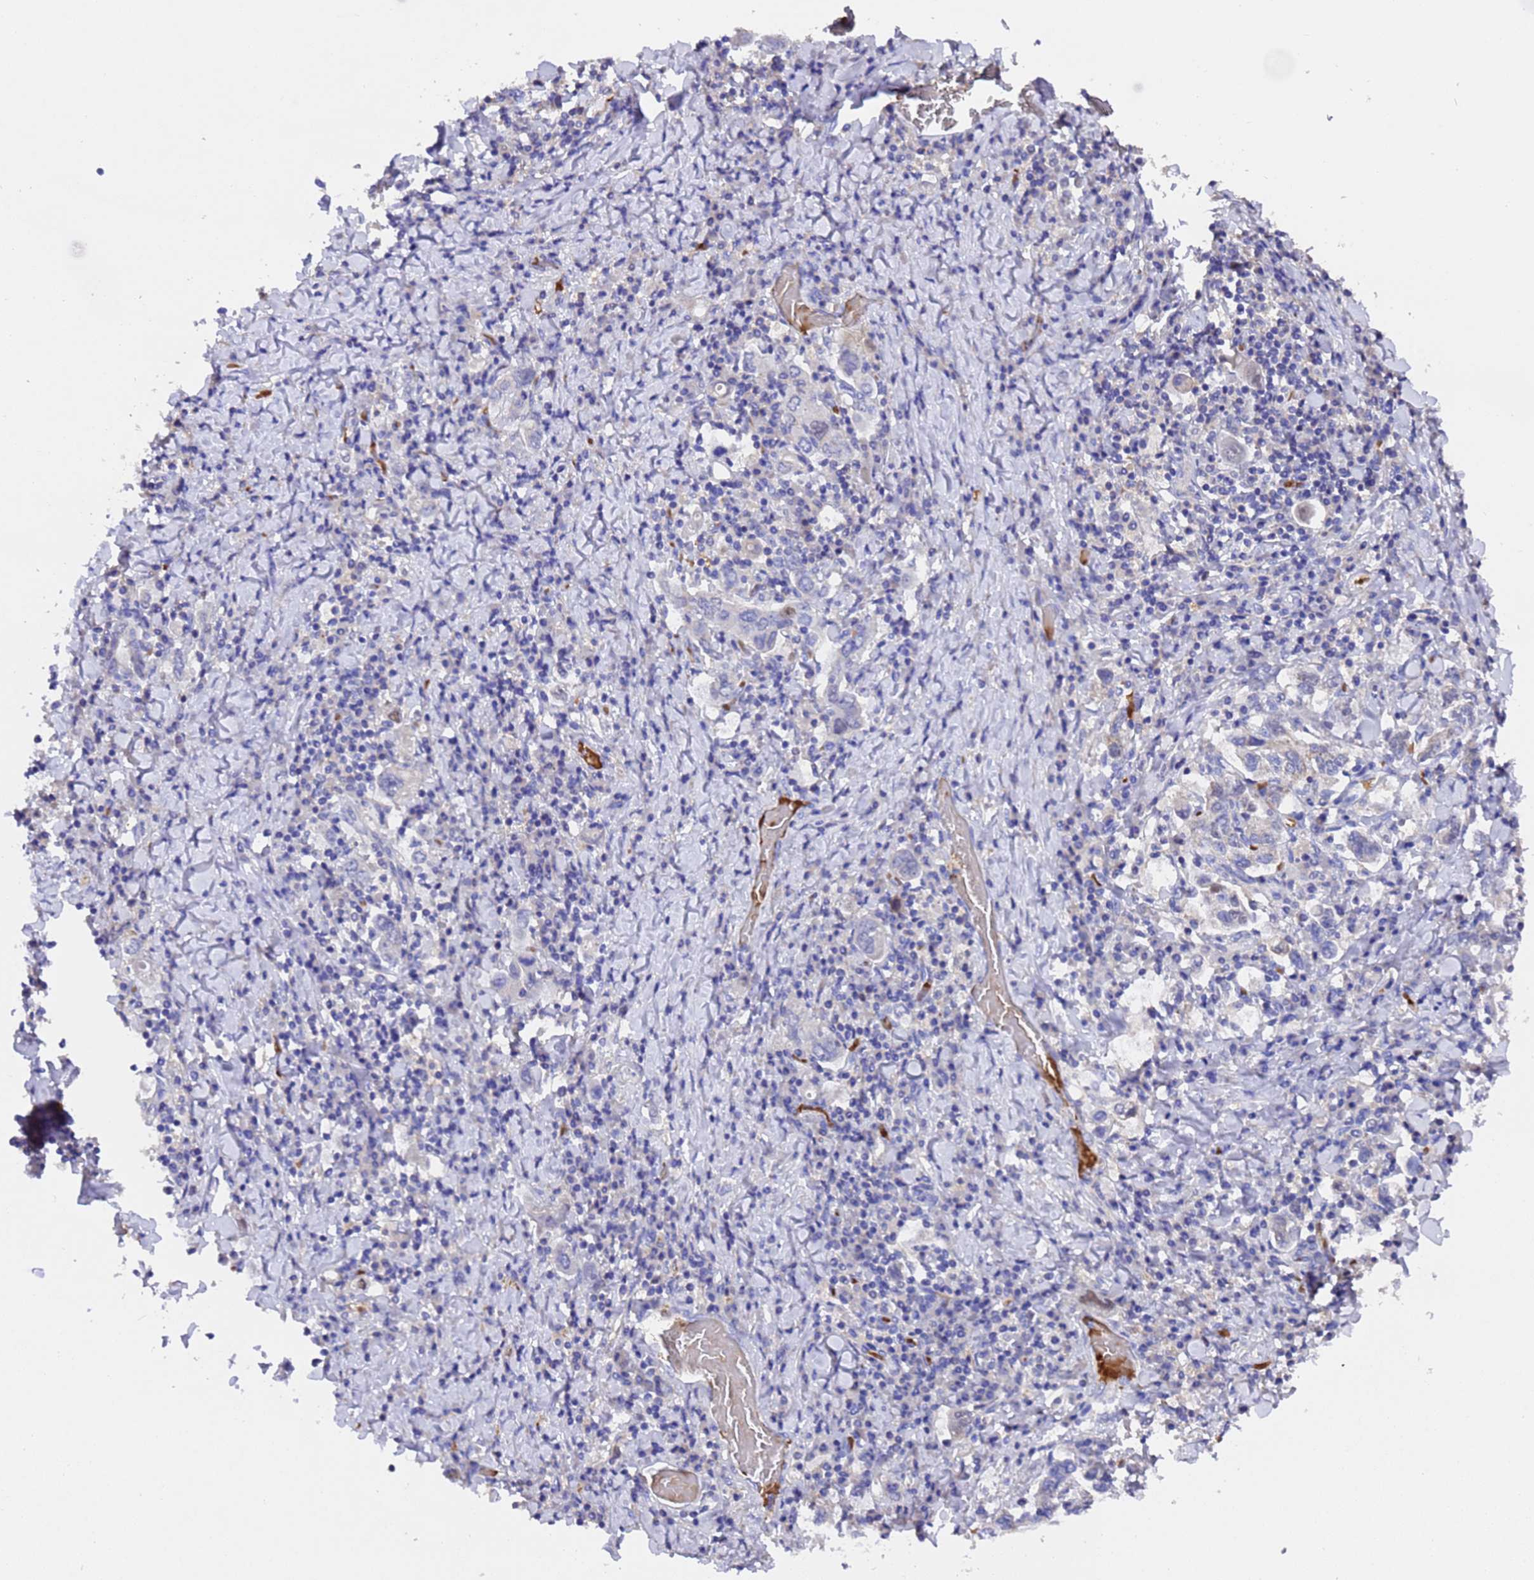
{"staining": {"intensity": "negative", "quantity": "none", "location": "none"}, "tissue": "stomach cancer", "cell_type": "Tumor cells", "image_type": "cancer", "snomed": [{"axis": "morphology", "description": "Adenocarcinoma, NOS"}, {"axis": "topography", "description": "Stomach, upper"}], "caption": "Immunohistochemistry micrograph of neoplastic tissue: stomach adenocarcinoma stained with DAB demonstrates no significant protein positivity in tumor cells.", "gene": "ELP6", "patient": {"sex": "male", "age": 62}}